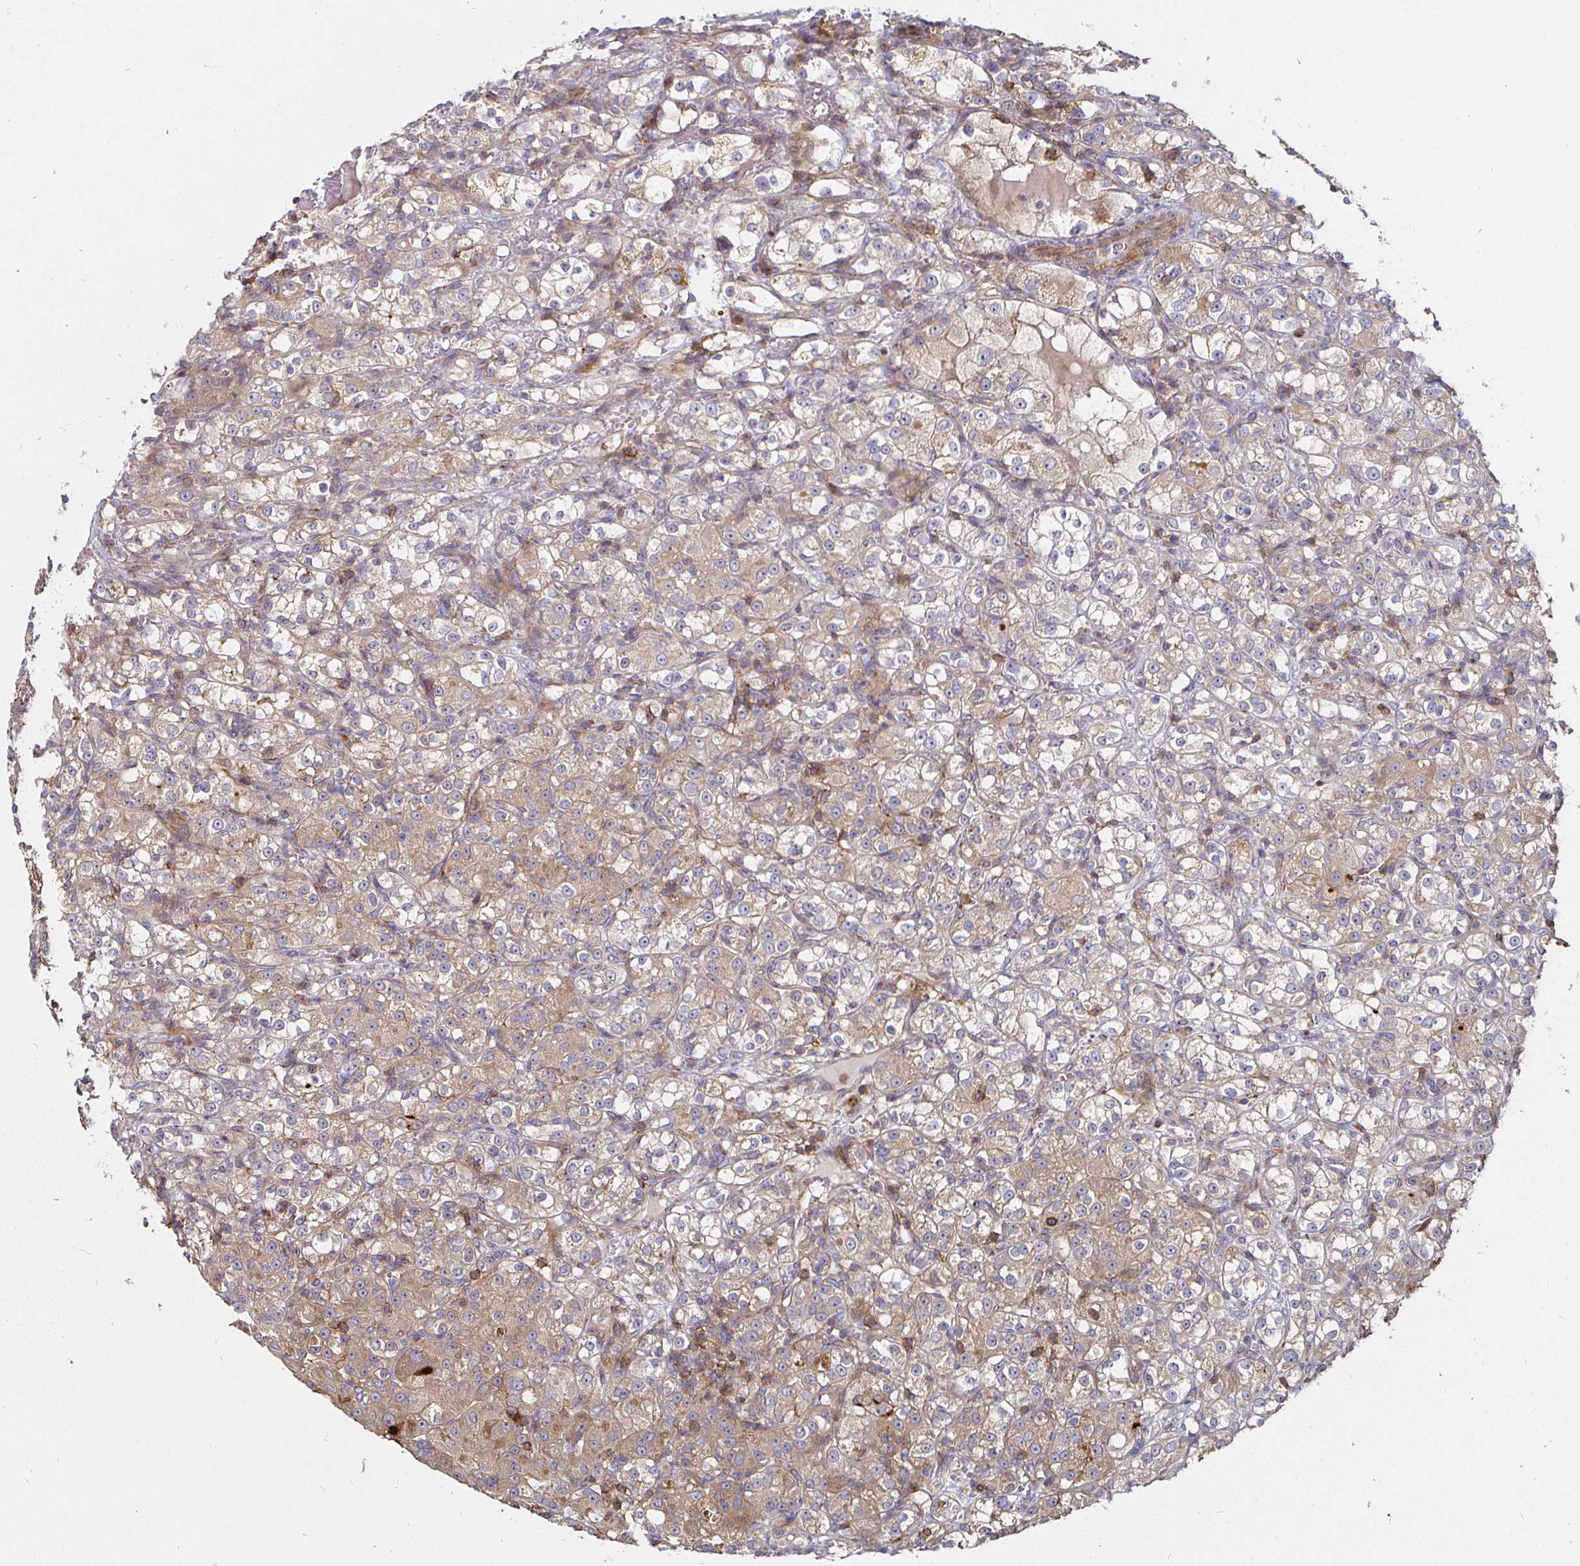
{"staining": {"intensity": "moderate", "quantity": "25%-75%", "location": "cytoplasmic/membranous"}, "tissue": "renal cancer", "cell_type": "Tumor cells", "image_type": "cancer", "snomed": [{"axis": "morphology", "description": "Normal tissue, NOS"}, {"axis": "morphology", "description": "Adenocarcinoma, NOS"}, {"axis": "topography", "description": "Kidney"}], "caption": "Renal adenocarcinoma was stained to show a protein in brown. There is medium levels of moderate cytoplasmic/membranous positivity in approximately 25%-75% of tumor cells.", "gene": "GJA4", "patient": {"sex": "male", "age": 61}}